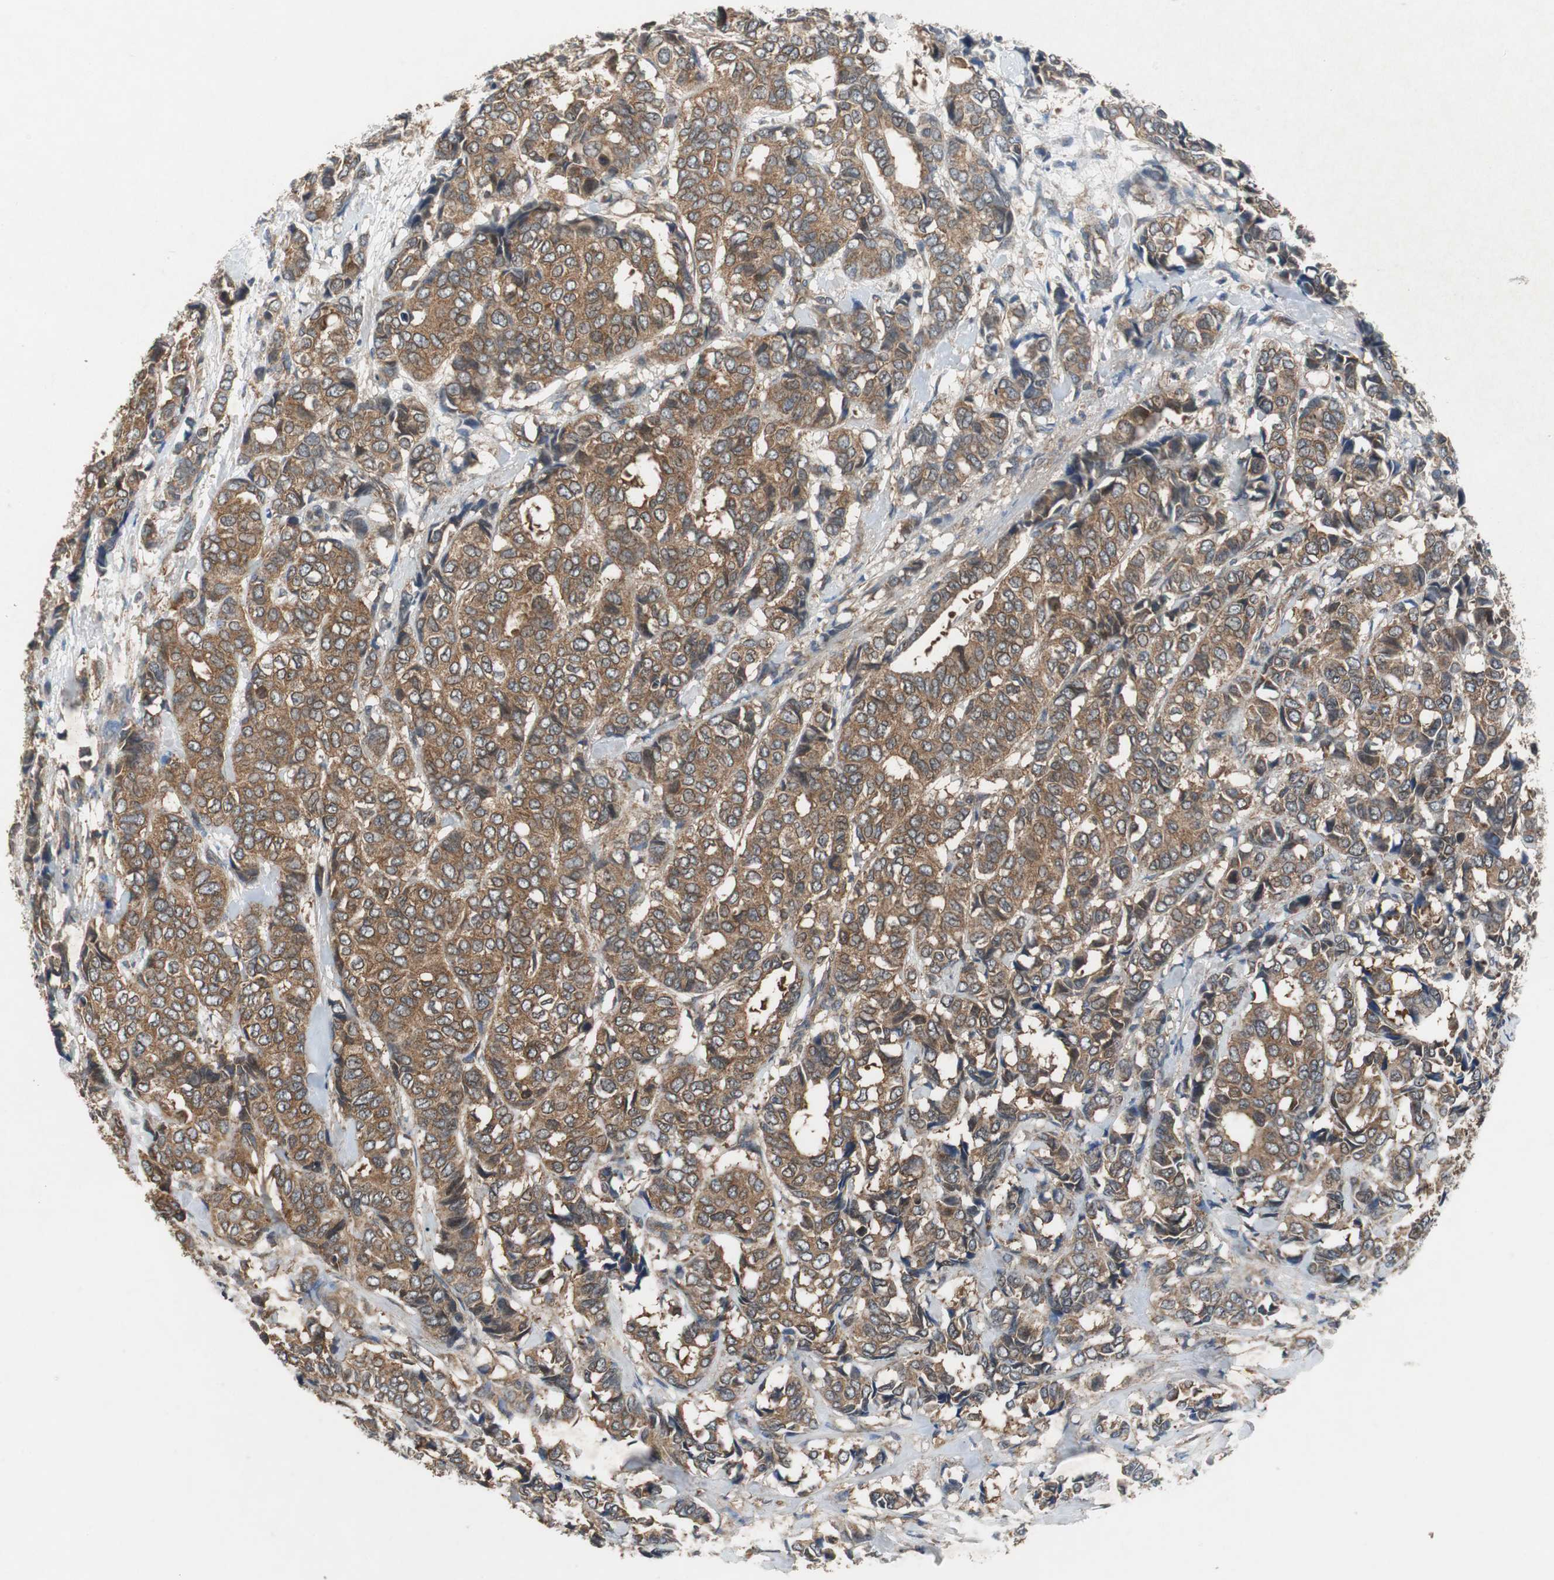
{"staining": {"intensity": "moderate", "quantity": ">75%", "location": "cytoplasmic/membranous"}, "tissue": "breast cancer", "cell_type": "Tumor cells", "image_type": "cancer", "snomed": [{"axis": "morphology", "description": "Duct carcinoma"}, {"axis": "topography", "description": "Breast"}], "caption": "Moderate cytoplasmic/membranous protein positivity is present in about >75% of tumor cells in breast cancer.", "gene": "VBP1", "patient": {"sex": "female", "age": 87}}